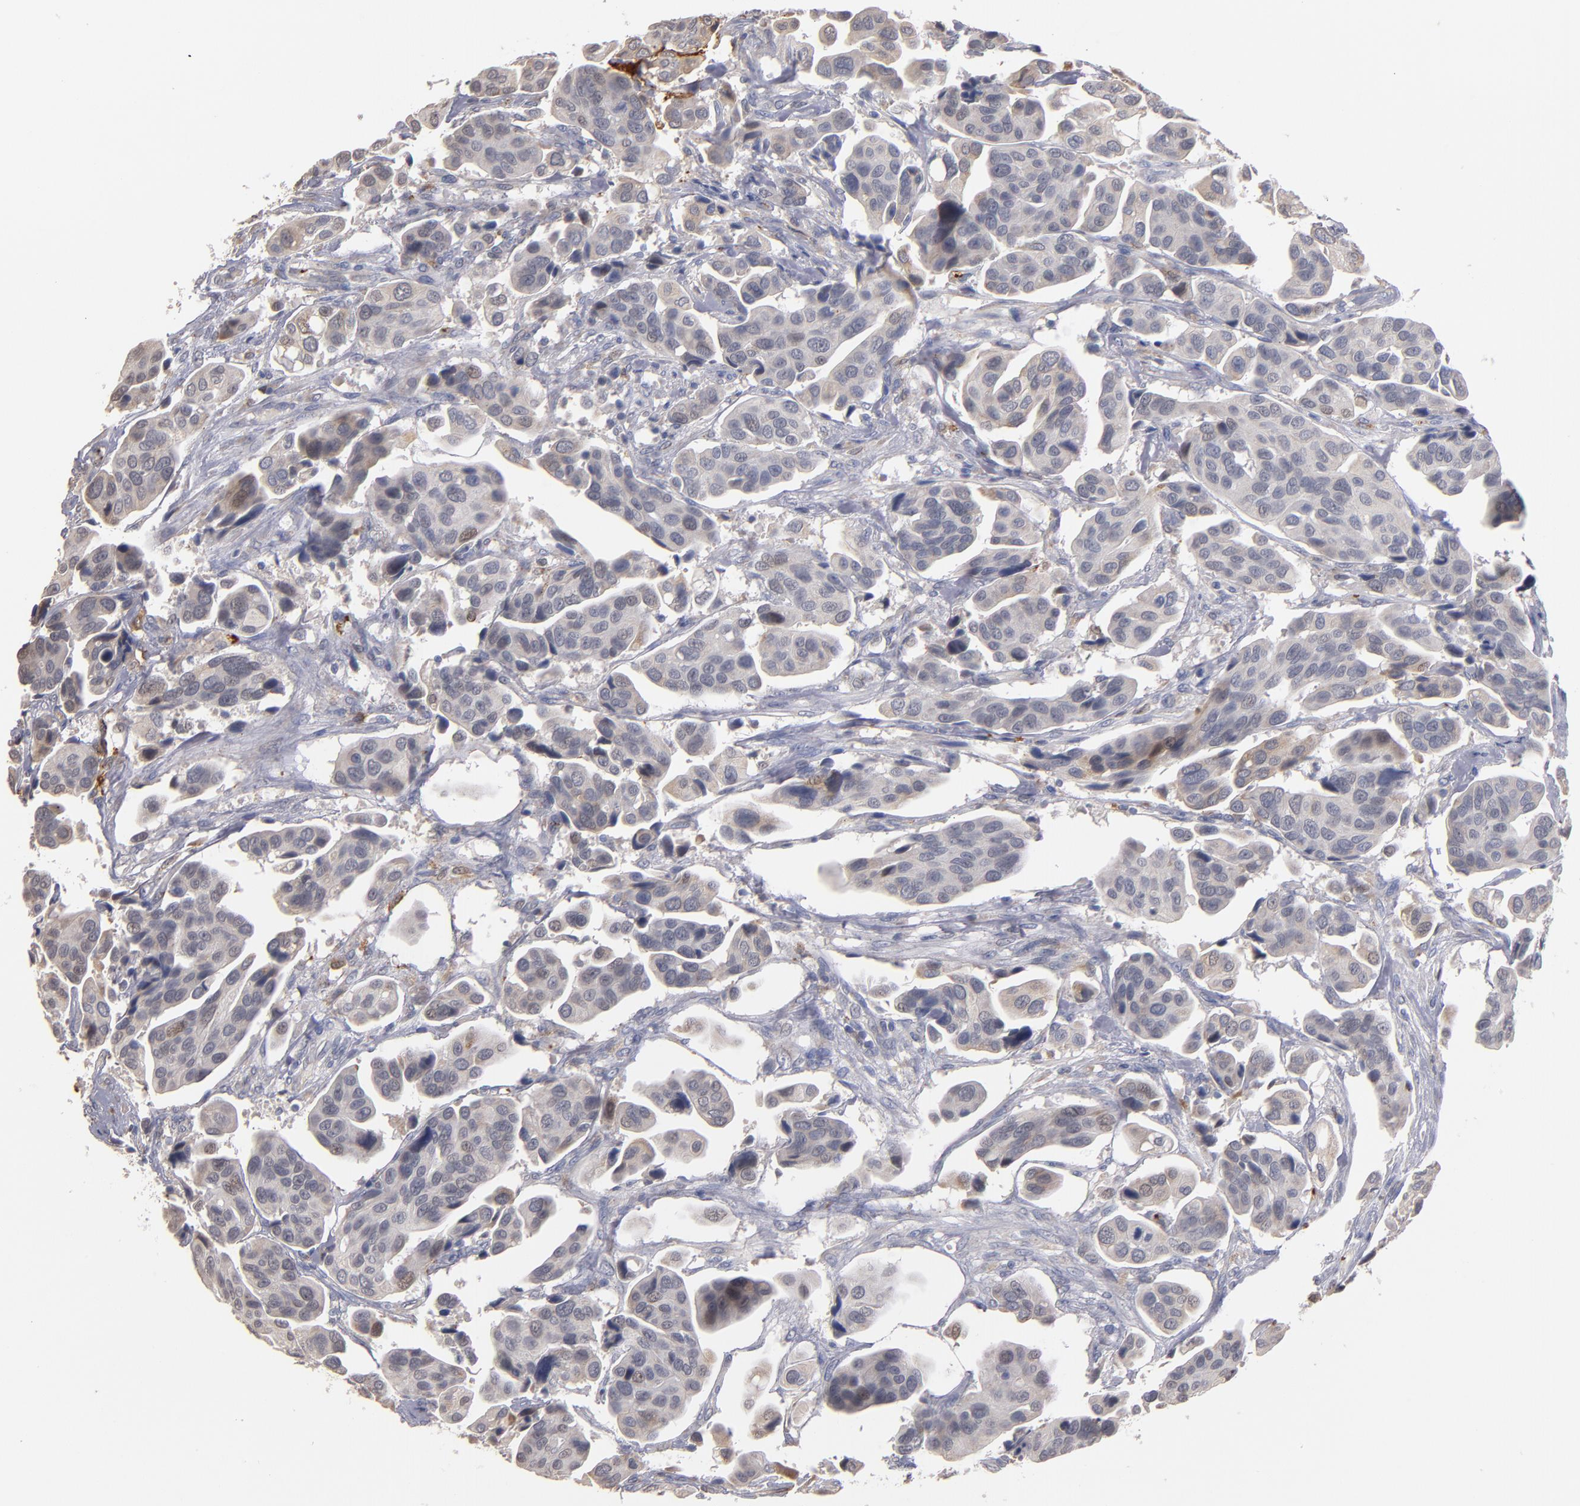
{"staining": {"intensity": "weak", "quantity": "<25%", "location": "cytoplasmic/membranous"}, "tissue": "urothelial cancer", "cell_type": "Tumor cells", "image_type": "cancer", "snomed": [{"axis": "morphology", "description": "Adenocarcinoma, NOS"}, {"axis": "topography", "description": "Urinary bladder"}], "caption": "Immunohistochemistry image of urothelial cancer stained for a protein (brown), which displays no positivity in tumor cells. The staining is performed using DAB (3,3'-diaminobenzidine) brown chromogen with nuclei counter-stained in using hematoxylin.", "gene": "SELP", "patient": {"sex": "male", "age": 61}}